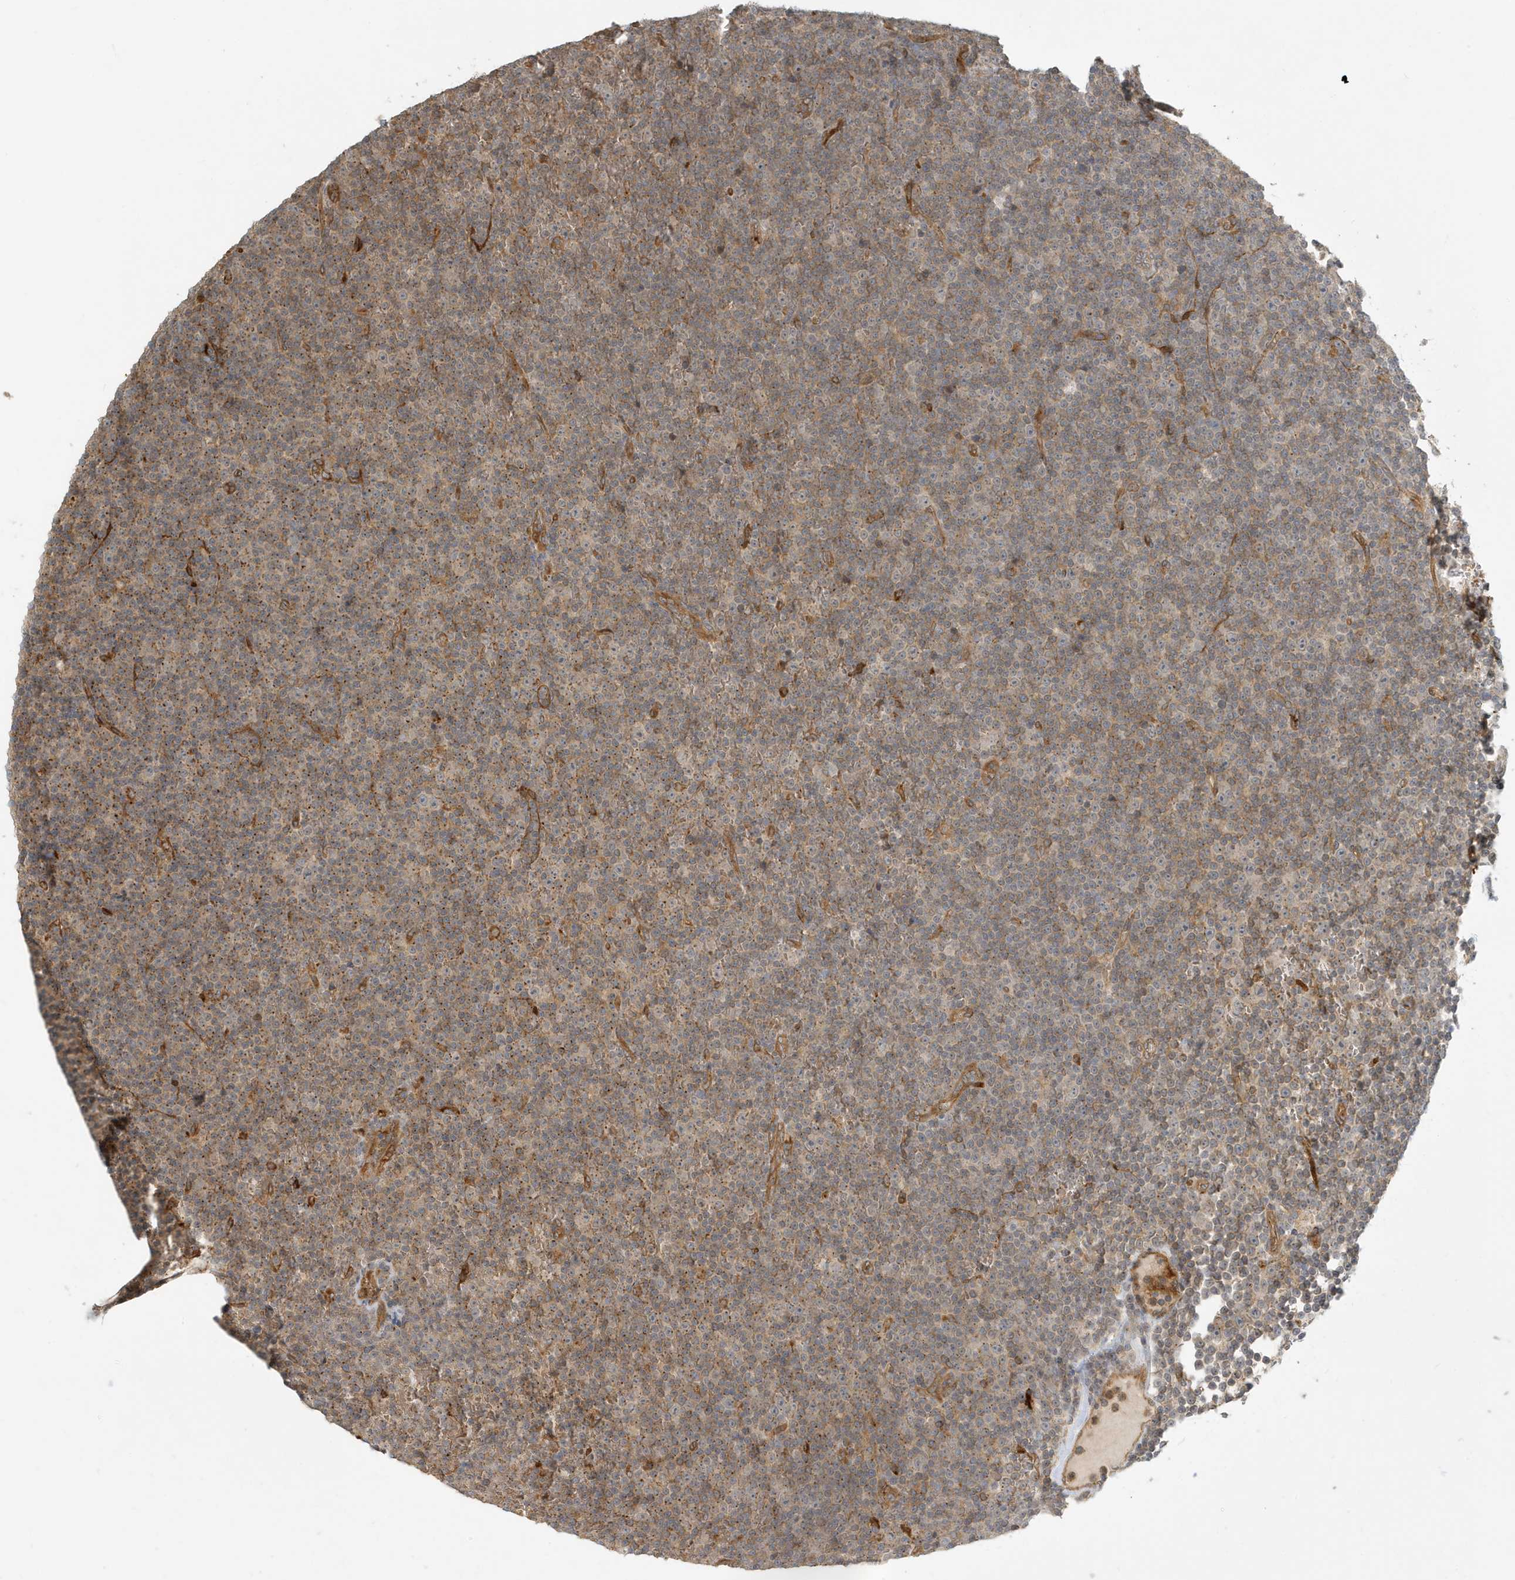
{"staining": {"intensity": "weak", "quantity": "25%-75%", "location": "cytoplasmic/membranous"}, "tissue": "lymphoma", "cell_type": "Tumor cells", "image_type": "cancer", "snomed": [{"axis": "morphology", "description": "Malignant lymphoma, non-Hodgkin's type, Low grade"}, {"axis": "topography", "description": "Lymph node"}], "caption": "An IHC micrograph of neoplastic tissue is shown. Protein staining in brown labels weak cytoplasmic/membranous positivity in lymphoma within tumor cells.", "gene": "FYCO1", "patient": {"sex": "female", "age": 67}}